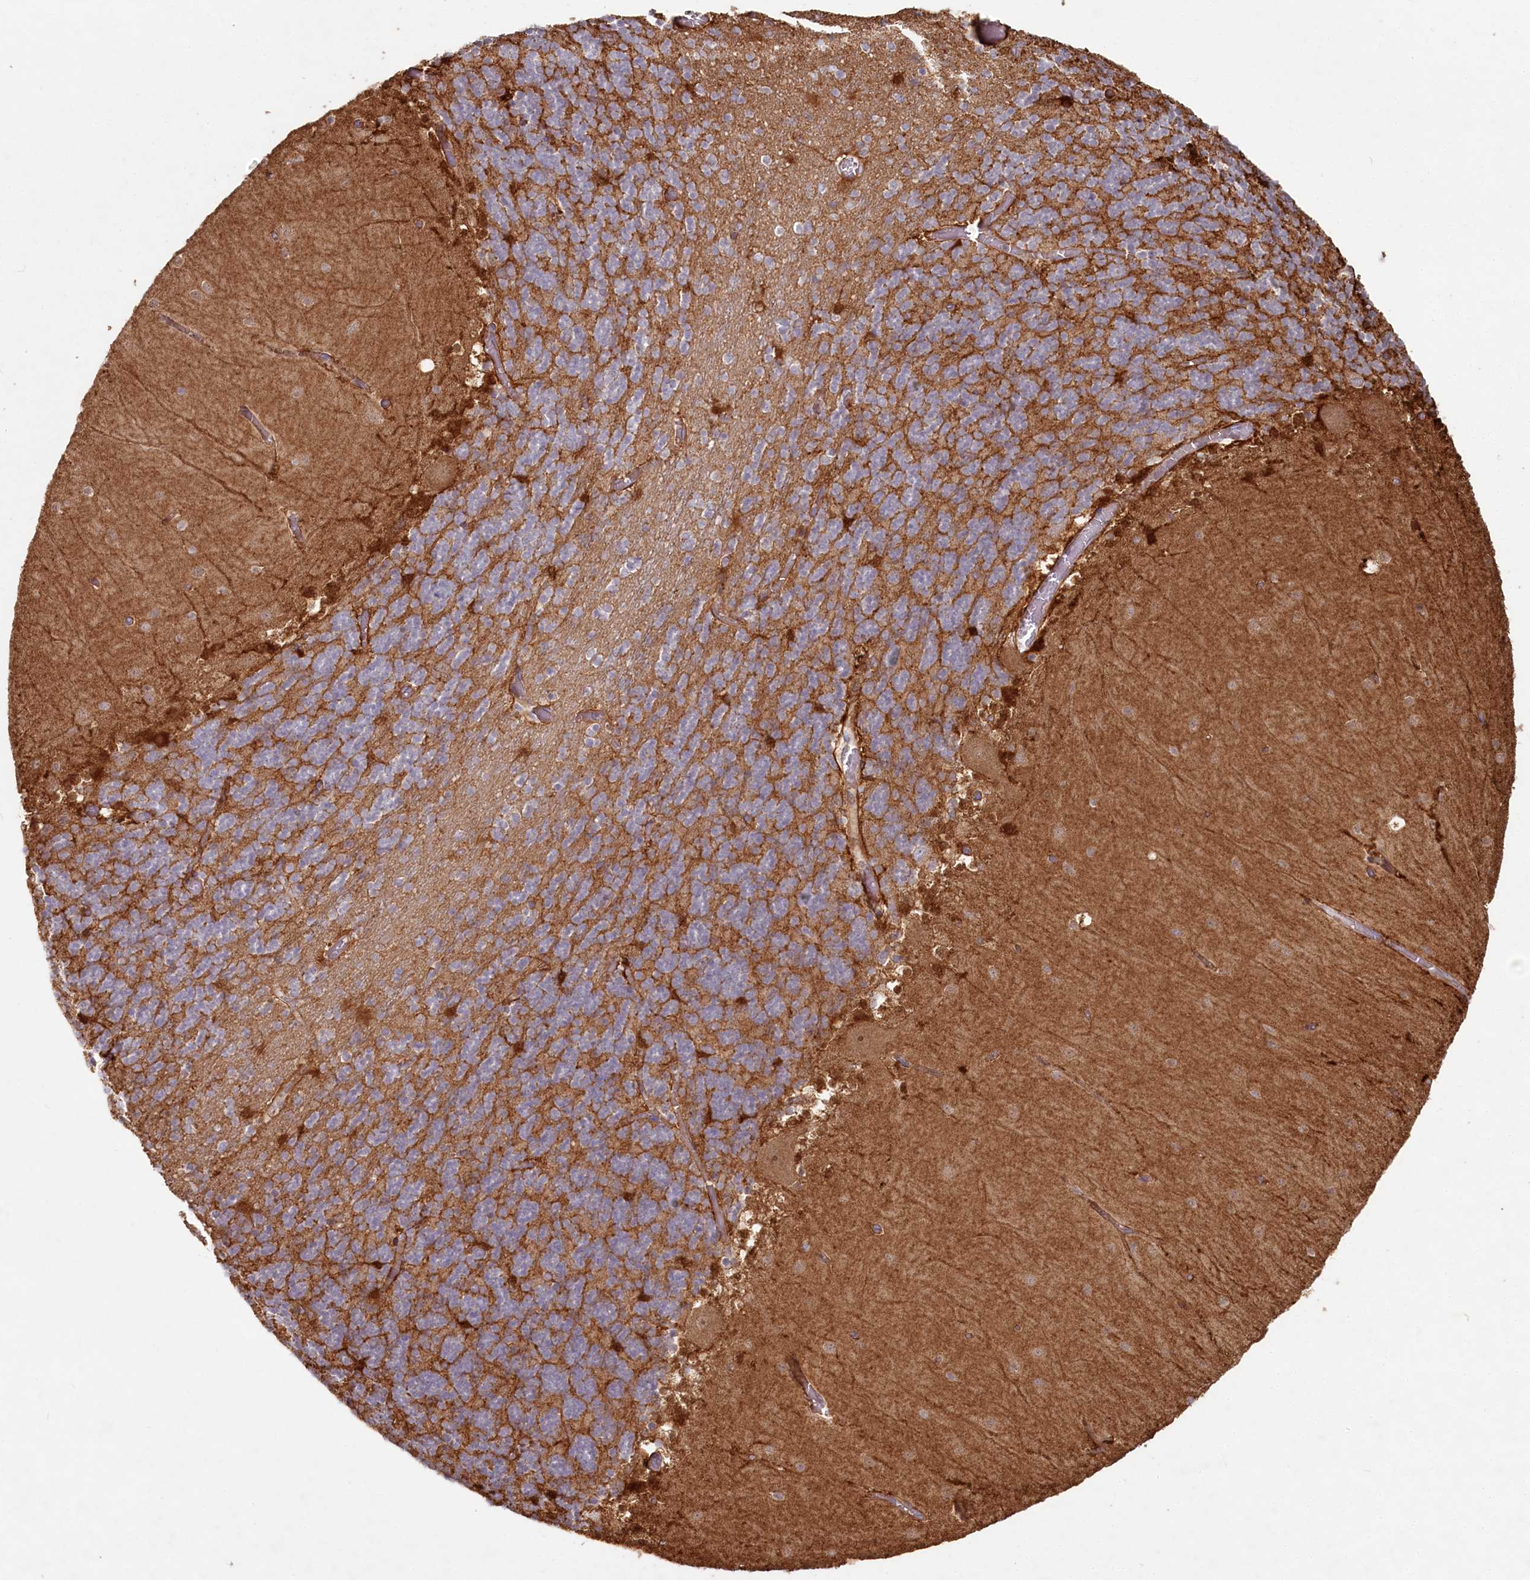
{"staining": {"intensity": "moderate", "quantity": "25%-75%", "location": "cytoplasmic/membranous"}, "tissue": "cerebellum", "cell_type": "Cells in granular layer", "image_type": "normal", "snomed": [{"axis": "morphology", "description": "Normal tissue, NOS"}, {"axis": "topography", "description": "Cerebellum"}], "caption": "This is an image of immunohistochemistry (IHC) staining of benign cerebellum, which shows moderate expression in the cytoplasmic/membranous of cells in granular layer.", "gene": "HAL", "patient": {"sex": "female", "age": 28}}